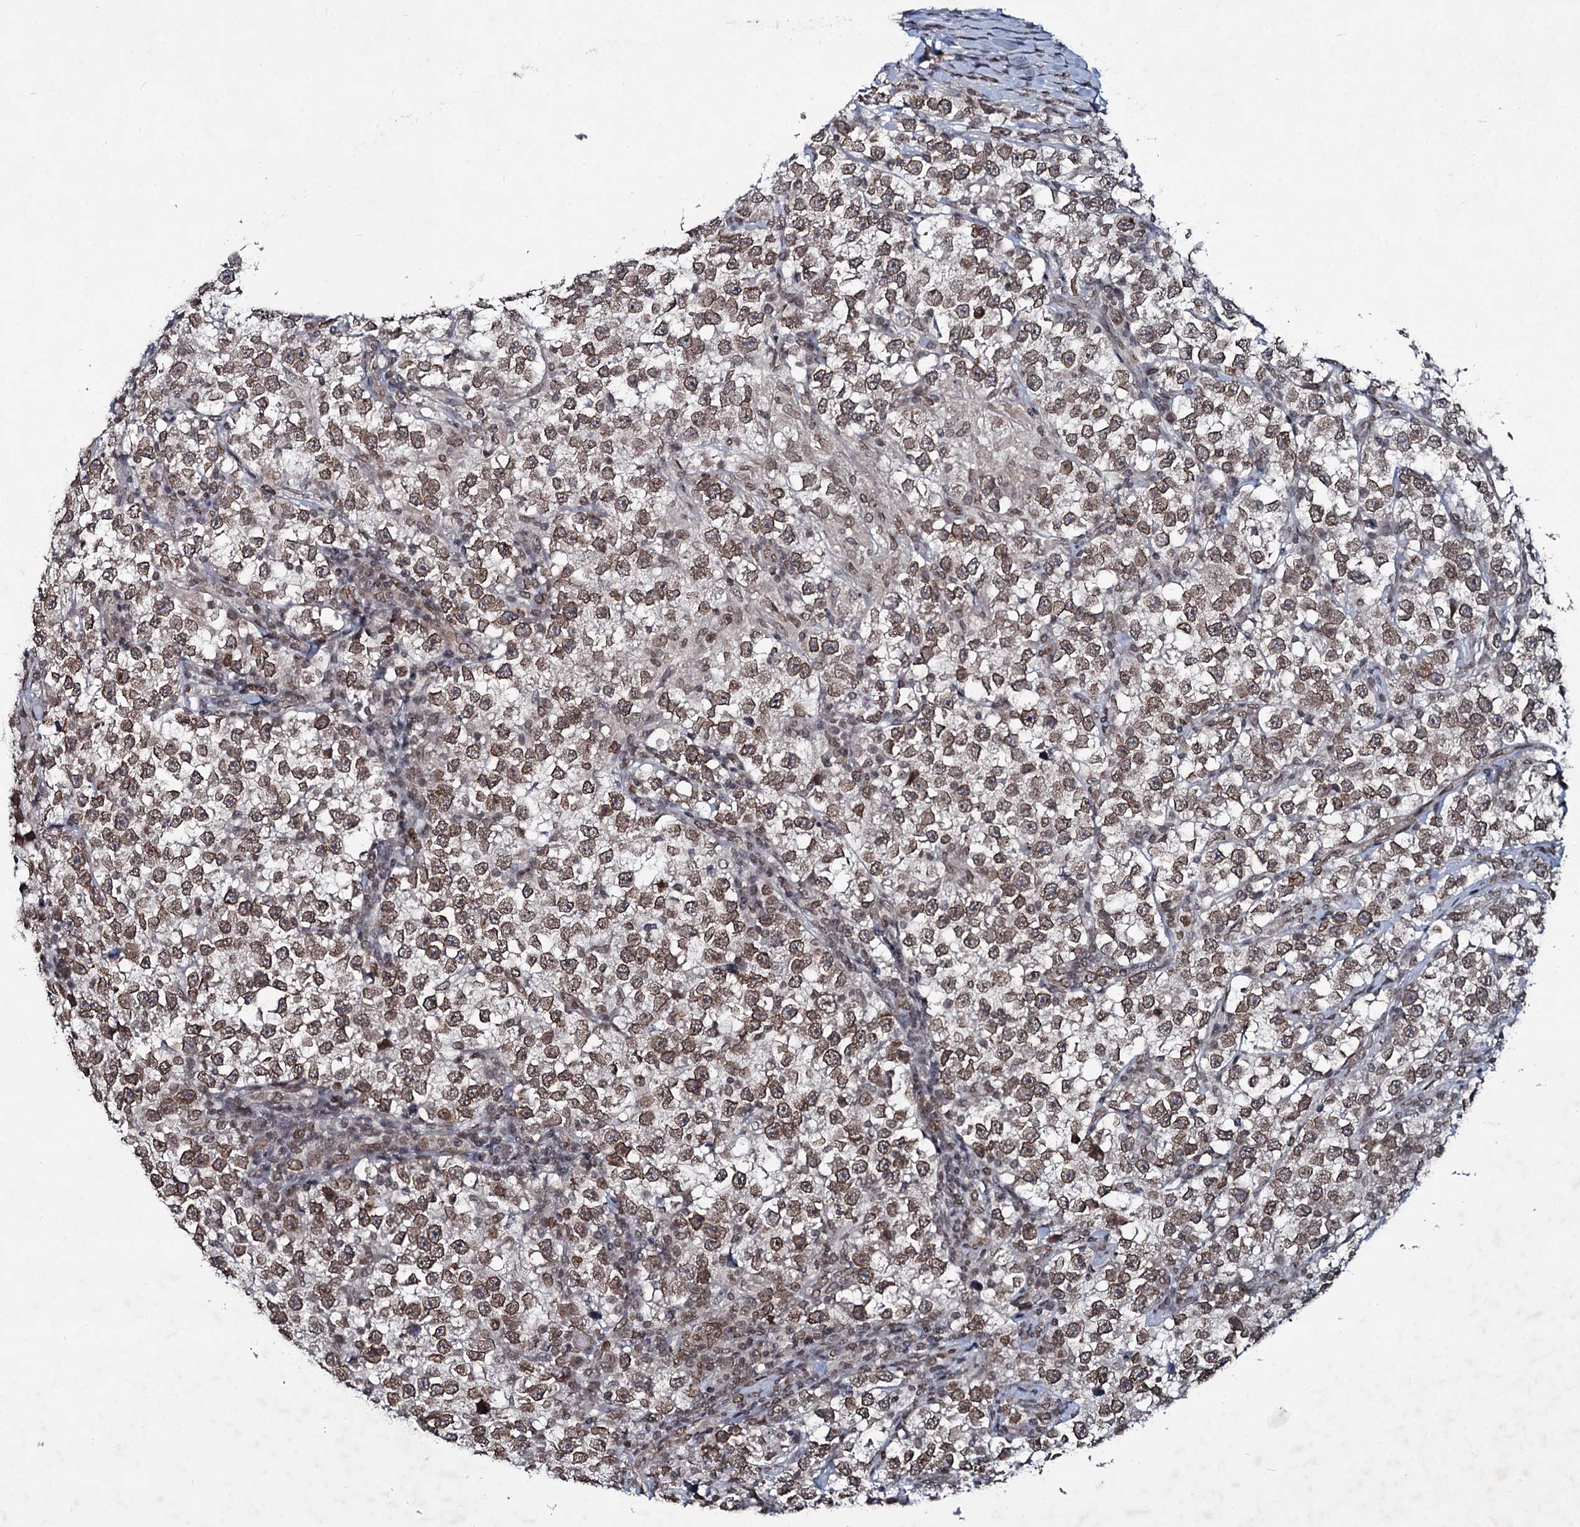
{"staining": {"intensity": "moderate", "quantity": ">75%", "location": "cytoplasmic/membranous,nuclear"}, "tissue": "testis cancer", "cell_type": "Tumor cells", "image_type": "cancer", "snomed": [{"axis": "morphology", "description": "Normal tissue, NOS"}, {"axis": "morphology", "description": "Seminoma, NOS"}, {"axis": "topography", "description": "Testis"}], "caption": "Tumor cells show moderate cytoplasmic/membranous and nuclear positivity in approximately >75% of cells in testis cancer (seminoma).", "gene": "RNF6", "patient": {"sex": "male", "age": 43}}